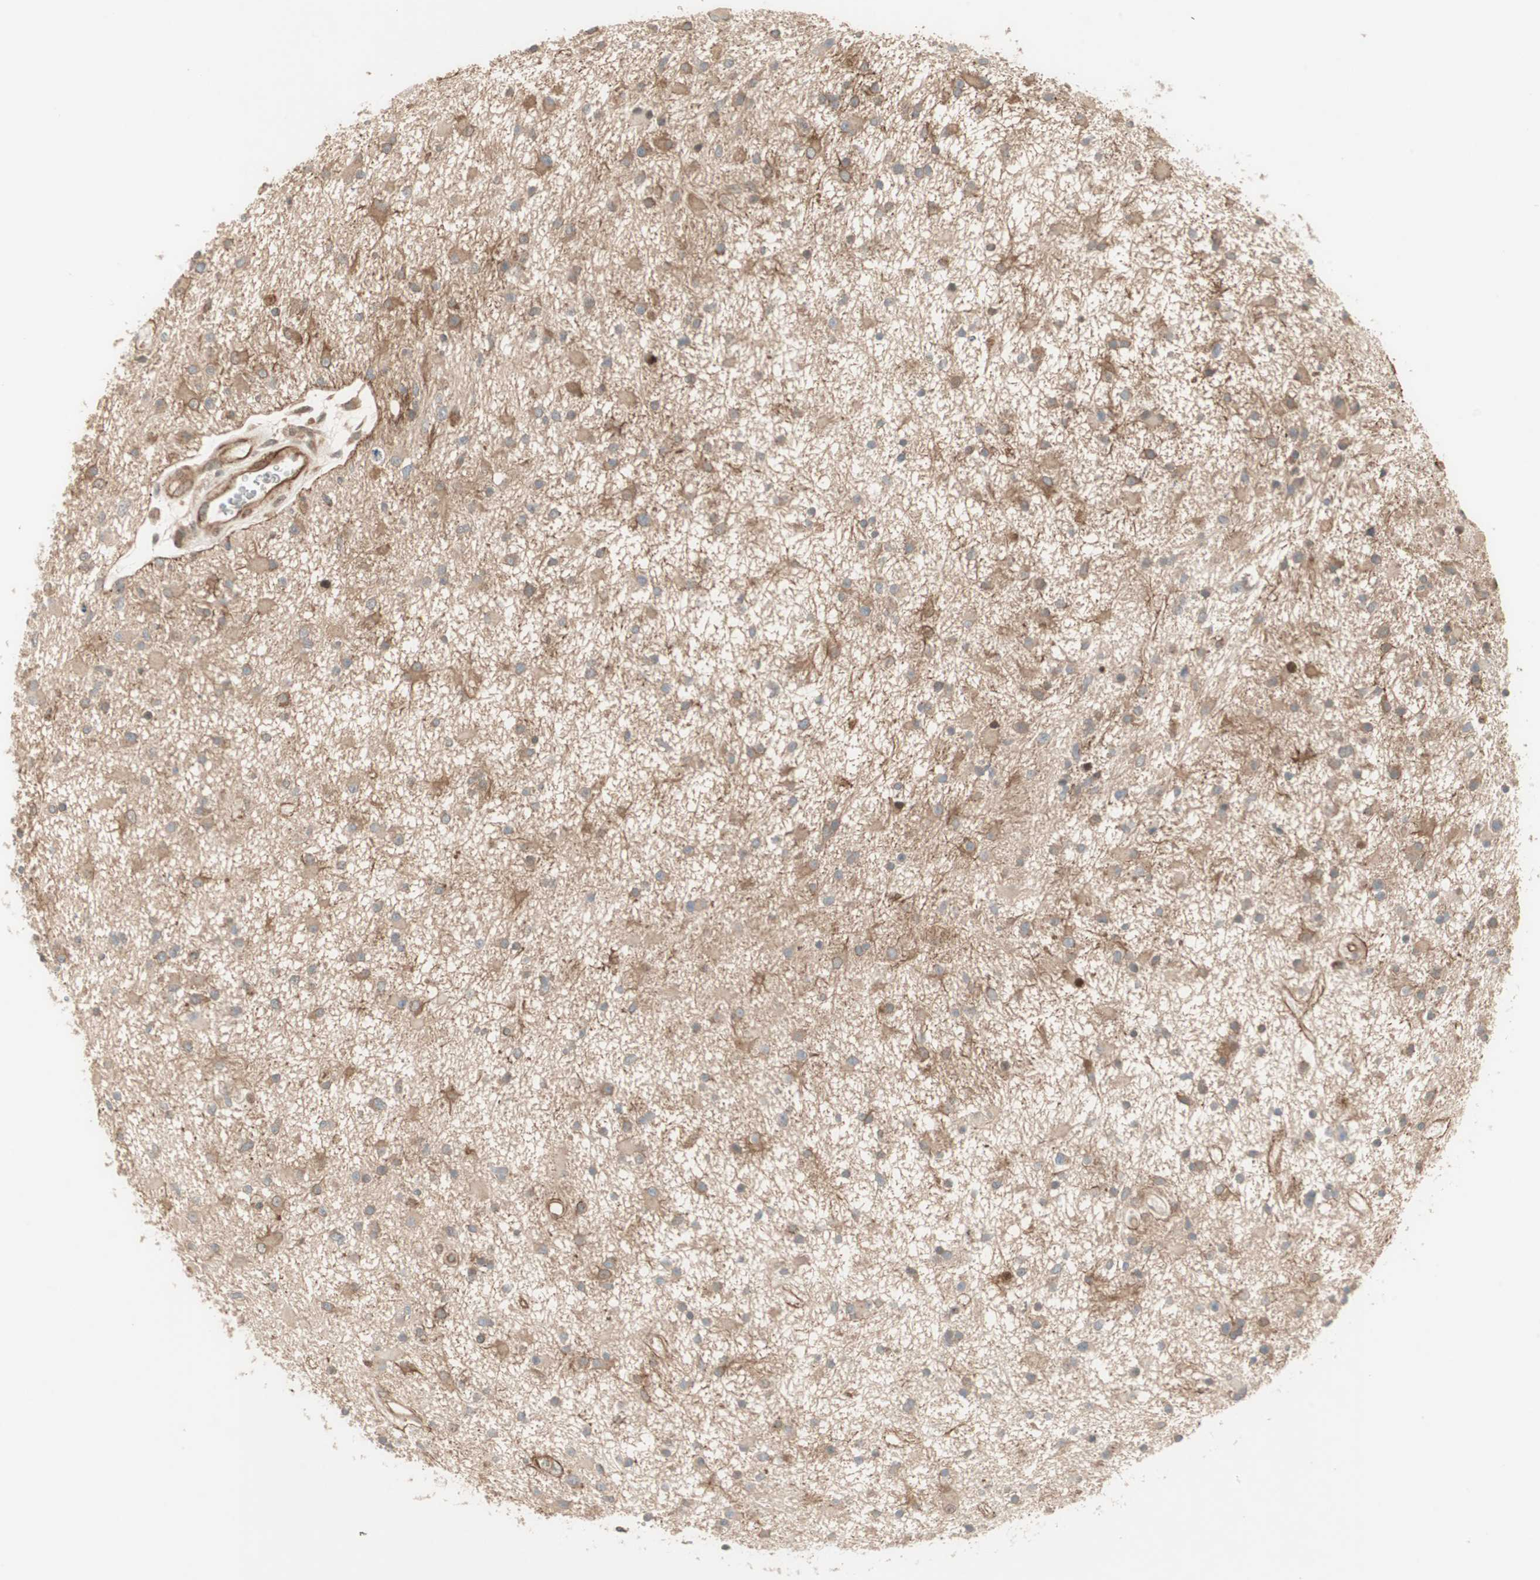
{"staining": {"intensity": "moderate", "quantity": "25%-75%", "location": "cytoplasmic/membranous,nuclear"}, "tissue": "glioma", "cell_type": "Tumor cells", "image_type": "cancer", "snomed": [{"axis": "morphology", "description": "Glioma, malignant, High grade"}, {"axis": "topography", "description": "Brain"}], "caption": "DAB (3,3'-diaminobenzidine) immunohistochemical staining of human glioma shows moderate cytoplasmic/membranous and nuclear protein expression in about 25%-75% of tumor cells.", "gene": "PFDN1", "patient": {"sex": "male", "age": 33}}